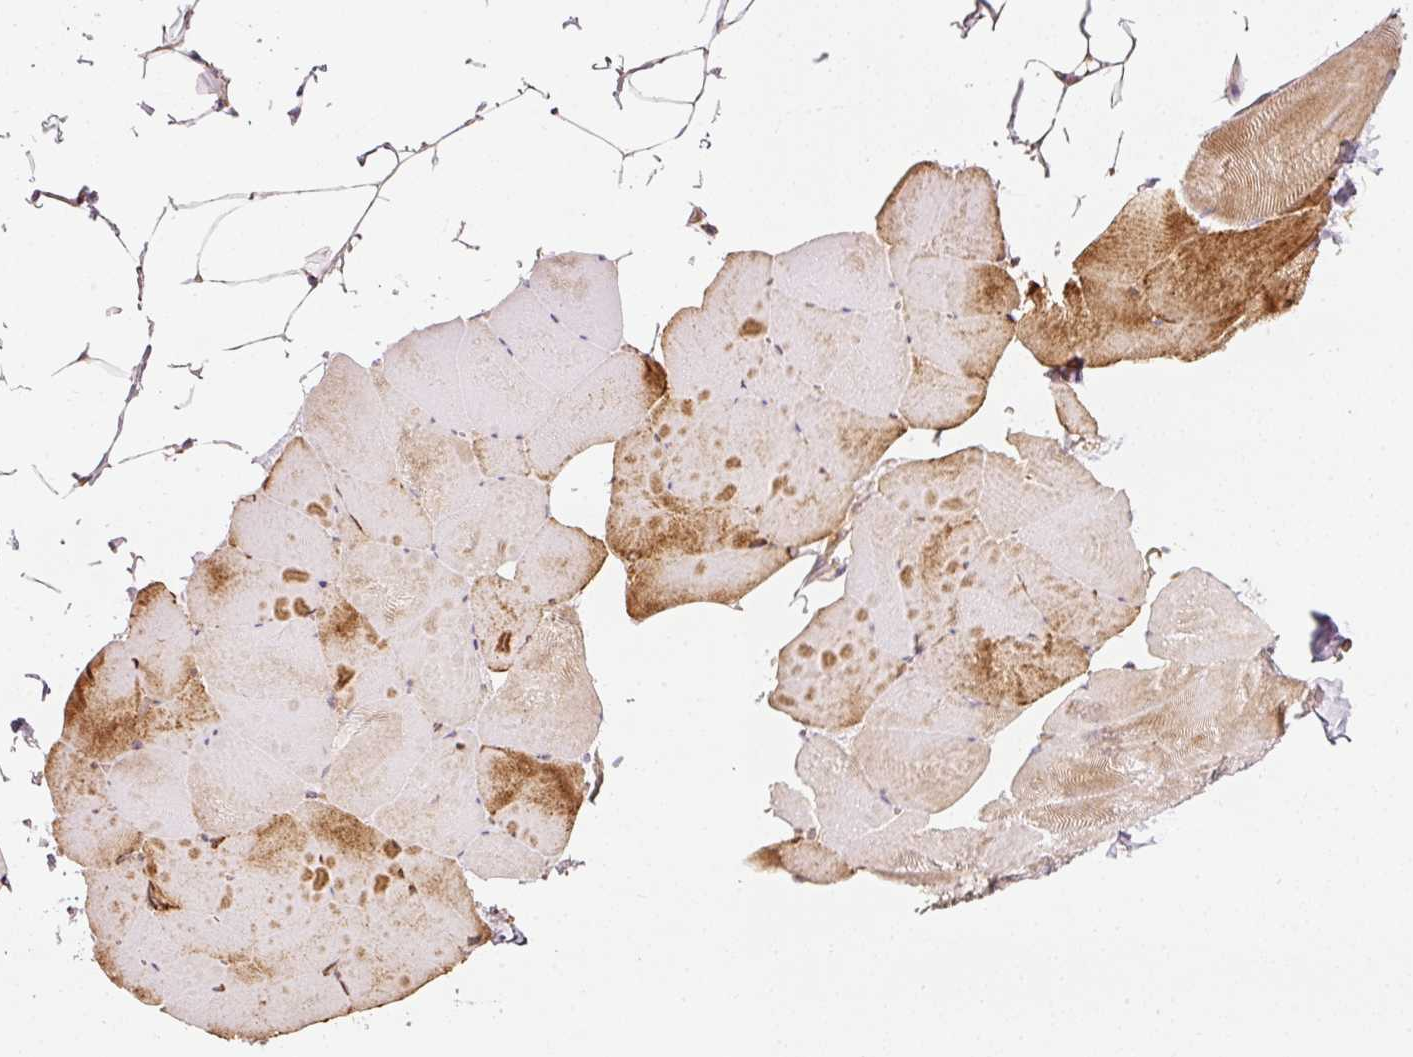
{"staining": {"intensity": "strong", "quantity": "25%-75%", "location": "cytoplasmic/membranous"}, "tissue": "skeletal muscle", "cell_type": "Myocytes", "image_type": "normal", "snomed": [{"axis": "morphology", "description": "Normal tissue, NOS"}, {"axis": "topography", "description": "Skeletal muscle"}], "caption": "Strong cytoplasmic/membranous protein positivity is appreciated in approximately 25%-75% of myocytes in skeletal muscle. (Brightfield microscopy of DAB IHC at high magnification).", "gene": "ISCU", "patient": {"sex": "female", "age": 64}}